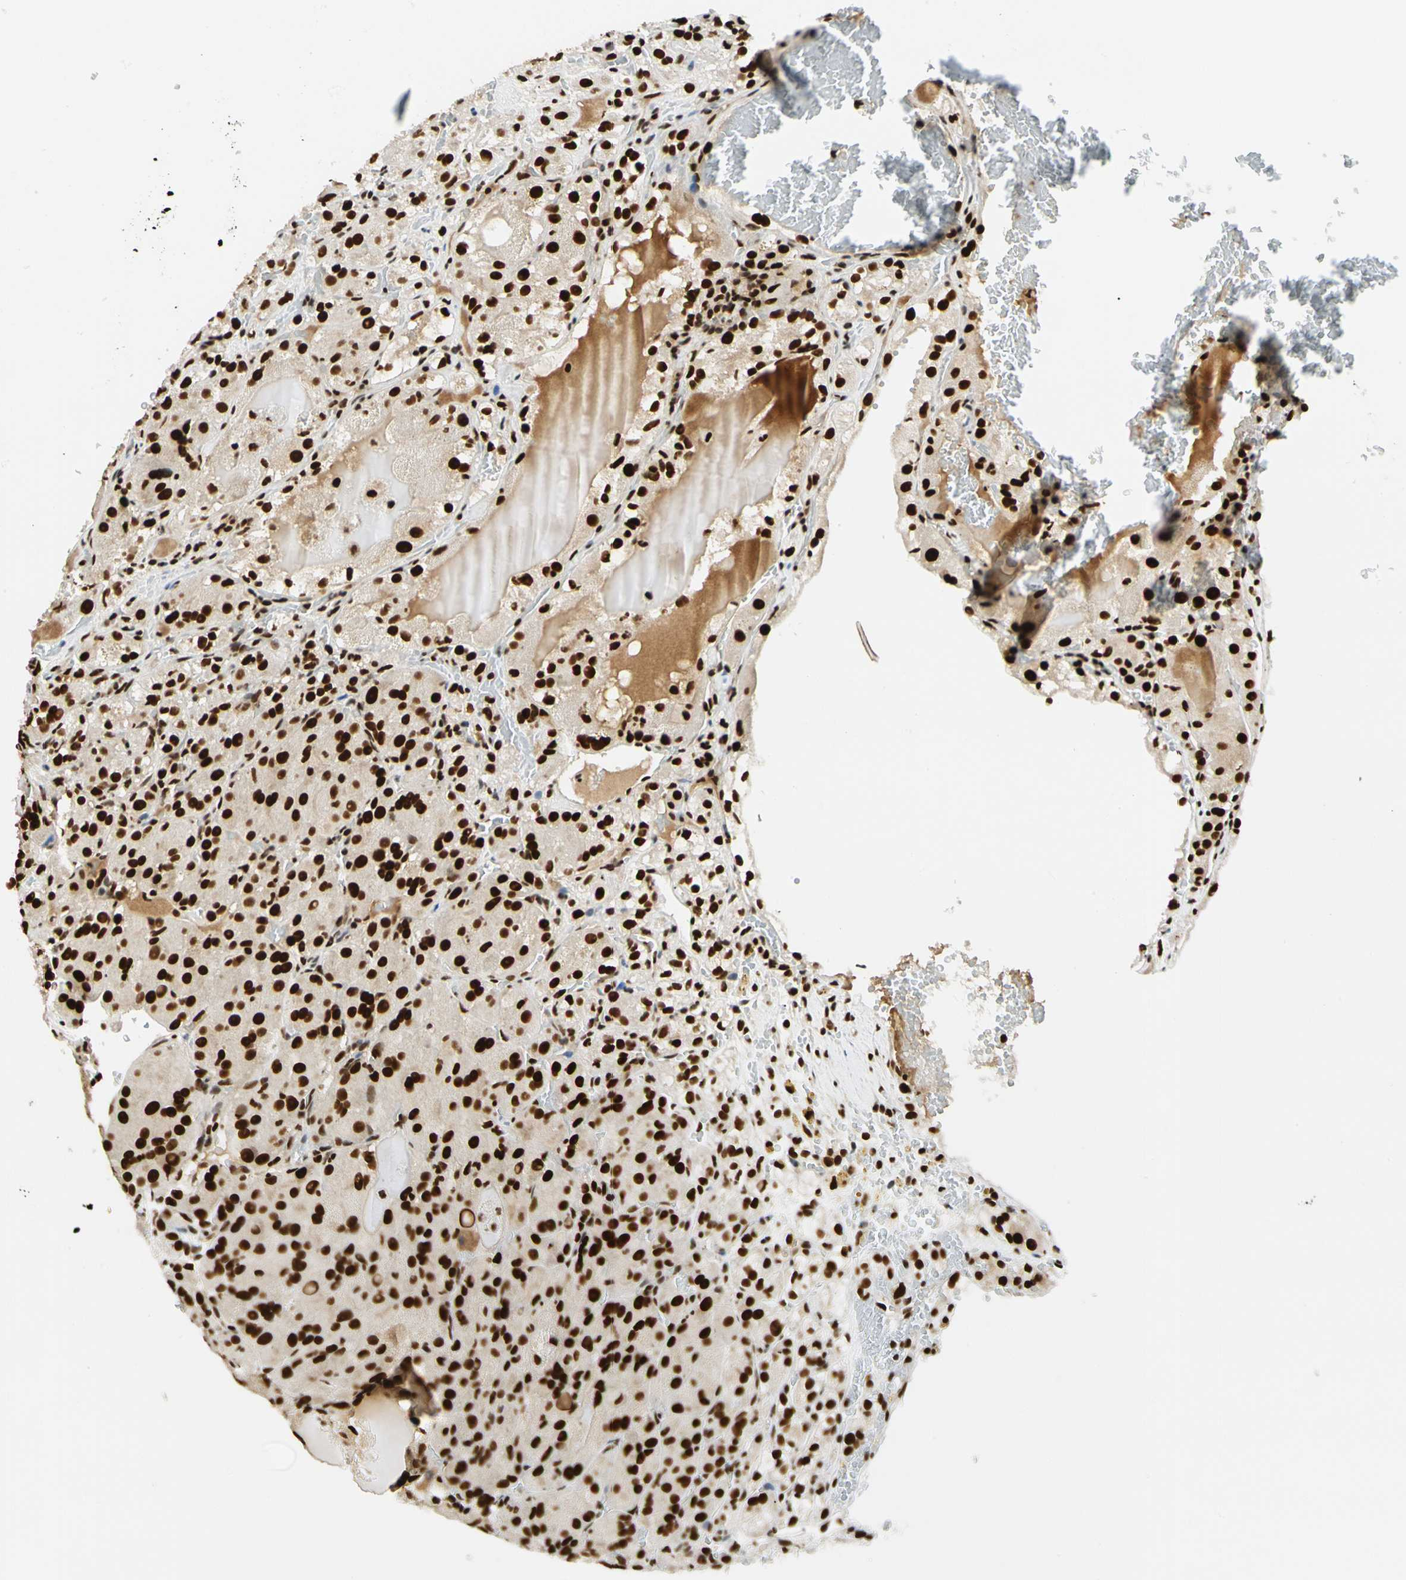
{"staining": {"intensity": "strong", "quantity": ">75%", "location": "nuclear"}, "tissue": "renal cancer", "cell_type": "Tumor cells", "image_type": "cancer", "snomed": [{"axis": "morphology", "description": "Normal tissue, NOS"}, {"axis": "morphology", "description": "Adenocarcinoma, NOS"}, {"axis": "topography", "description": "Kidney"}], "caption": "Protein analysis of renal adenocarcinoma tissue demonstrates strong nuclear staining in about >75% of tumor cells. The protein is shown in brown color, while the nuclei are stained blue.", "gene": "CDK12", "patient": {"sex": "male", "age": 61}}